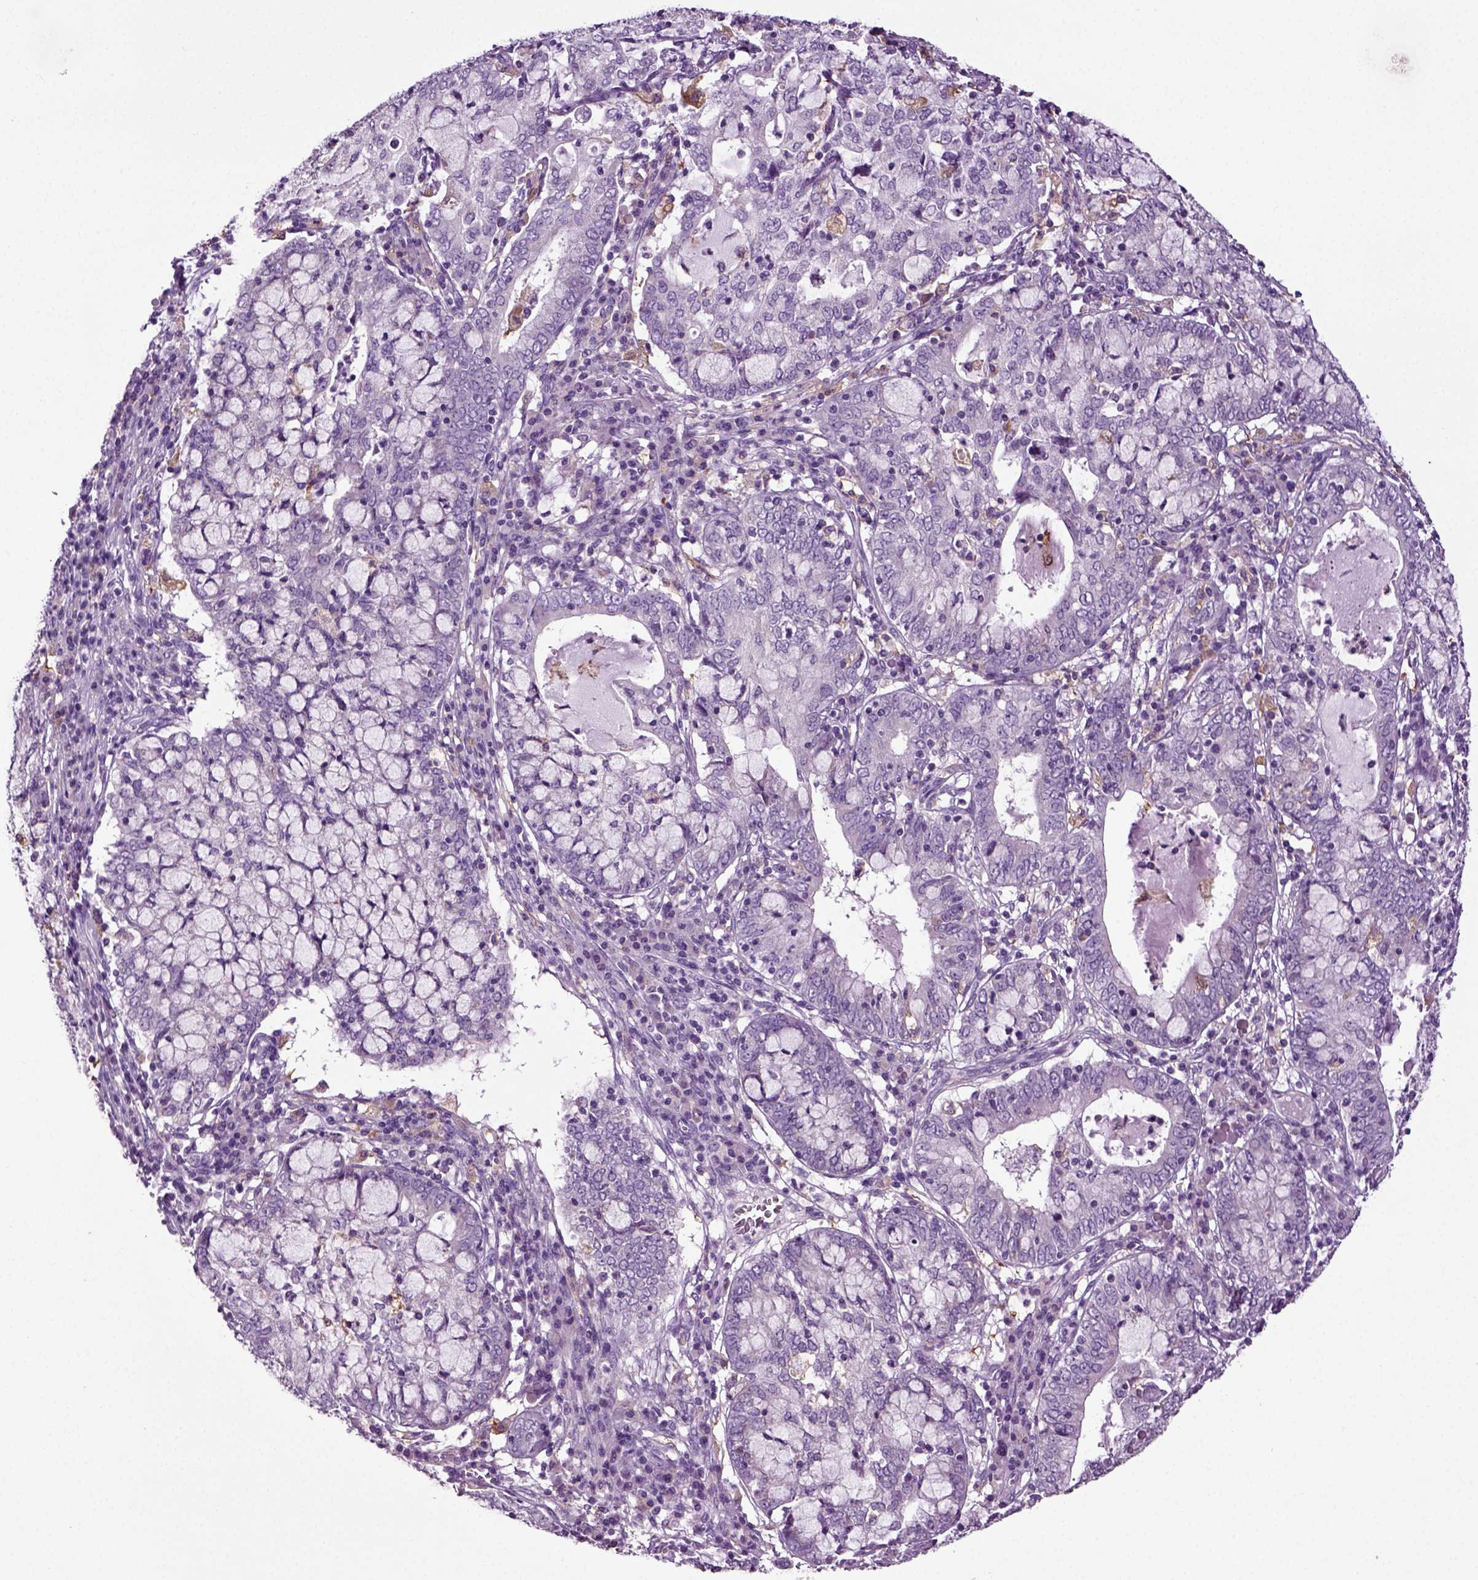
{"staining": {"intensity": "negative", "quantity": "none", "location": "none"}, "tissue": "cervical cancer", "cell_type": "Tumor cells", "image_type": "cancer", "snomed": [{"axis": "morphology", "description": "Adenocarcinoma, NOS"}, {"axis": "topography", "description": "Cervix"}], "caption": "This is an immunohistochemistry (IHC) image of cervical cancer (adenocarcinoma). There is no positivity in tumor cells.", "gene": "DNAH10", "patient": {"sex": "female", "age": 40}}